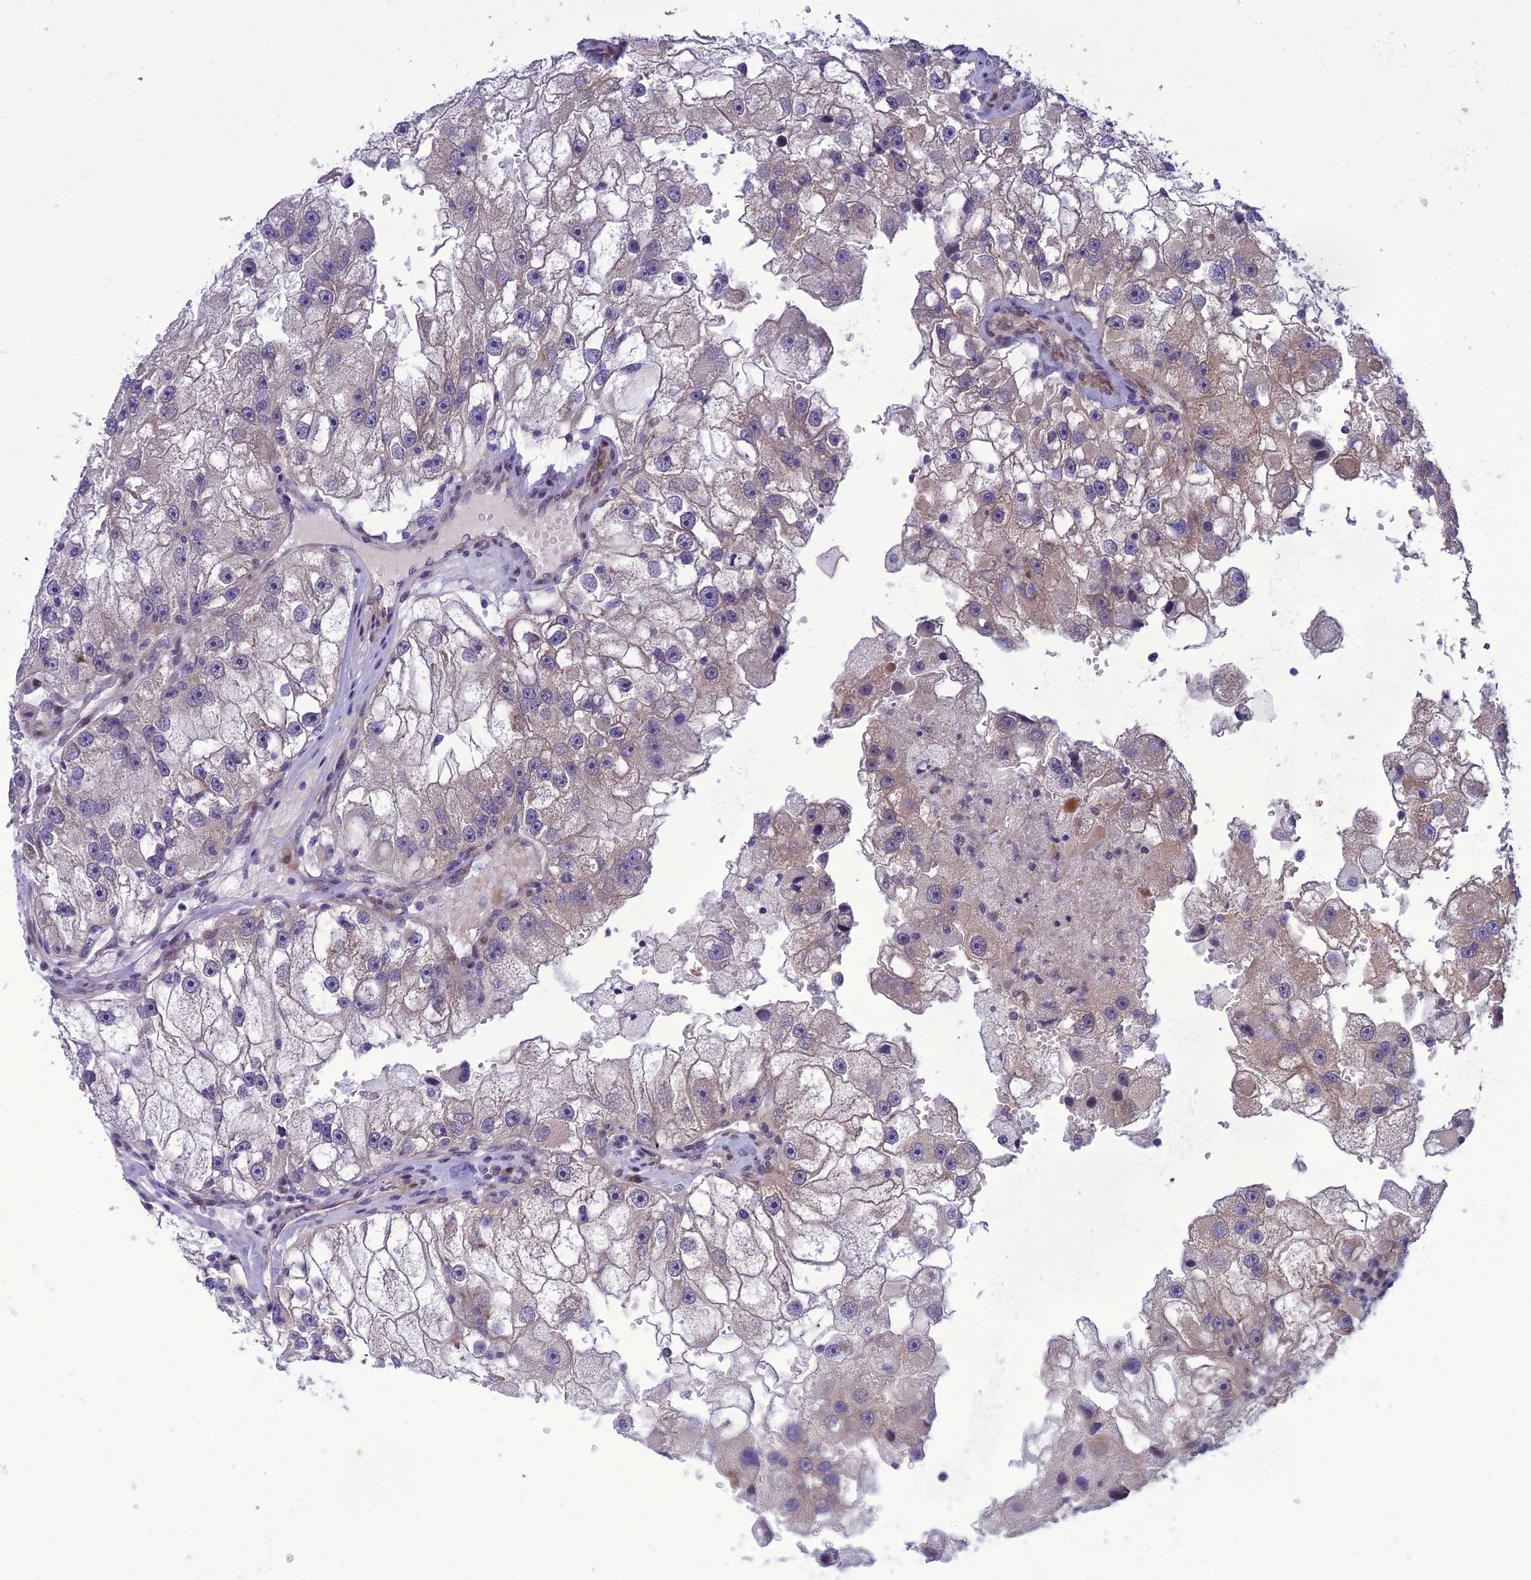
{"staining": {"intensity": "weak", "quantity": "<25%", "location": "cytoplasmic/membranous"}, "tissue": "renal cancer", "cell_type": "Tumor cells", "image_type": "cancer", "snomed": [{"axis": "morphology", "description": "Adenocarcinoma, NOS"}, {"axis": "topography", "description": "Kidney"}], "caption": "Tumor cells are negative for brown protein staining in renal cancer (adenocarcinoma).", "gene": "GAB4", "patient": {"sex": "male", "age": 63}}